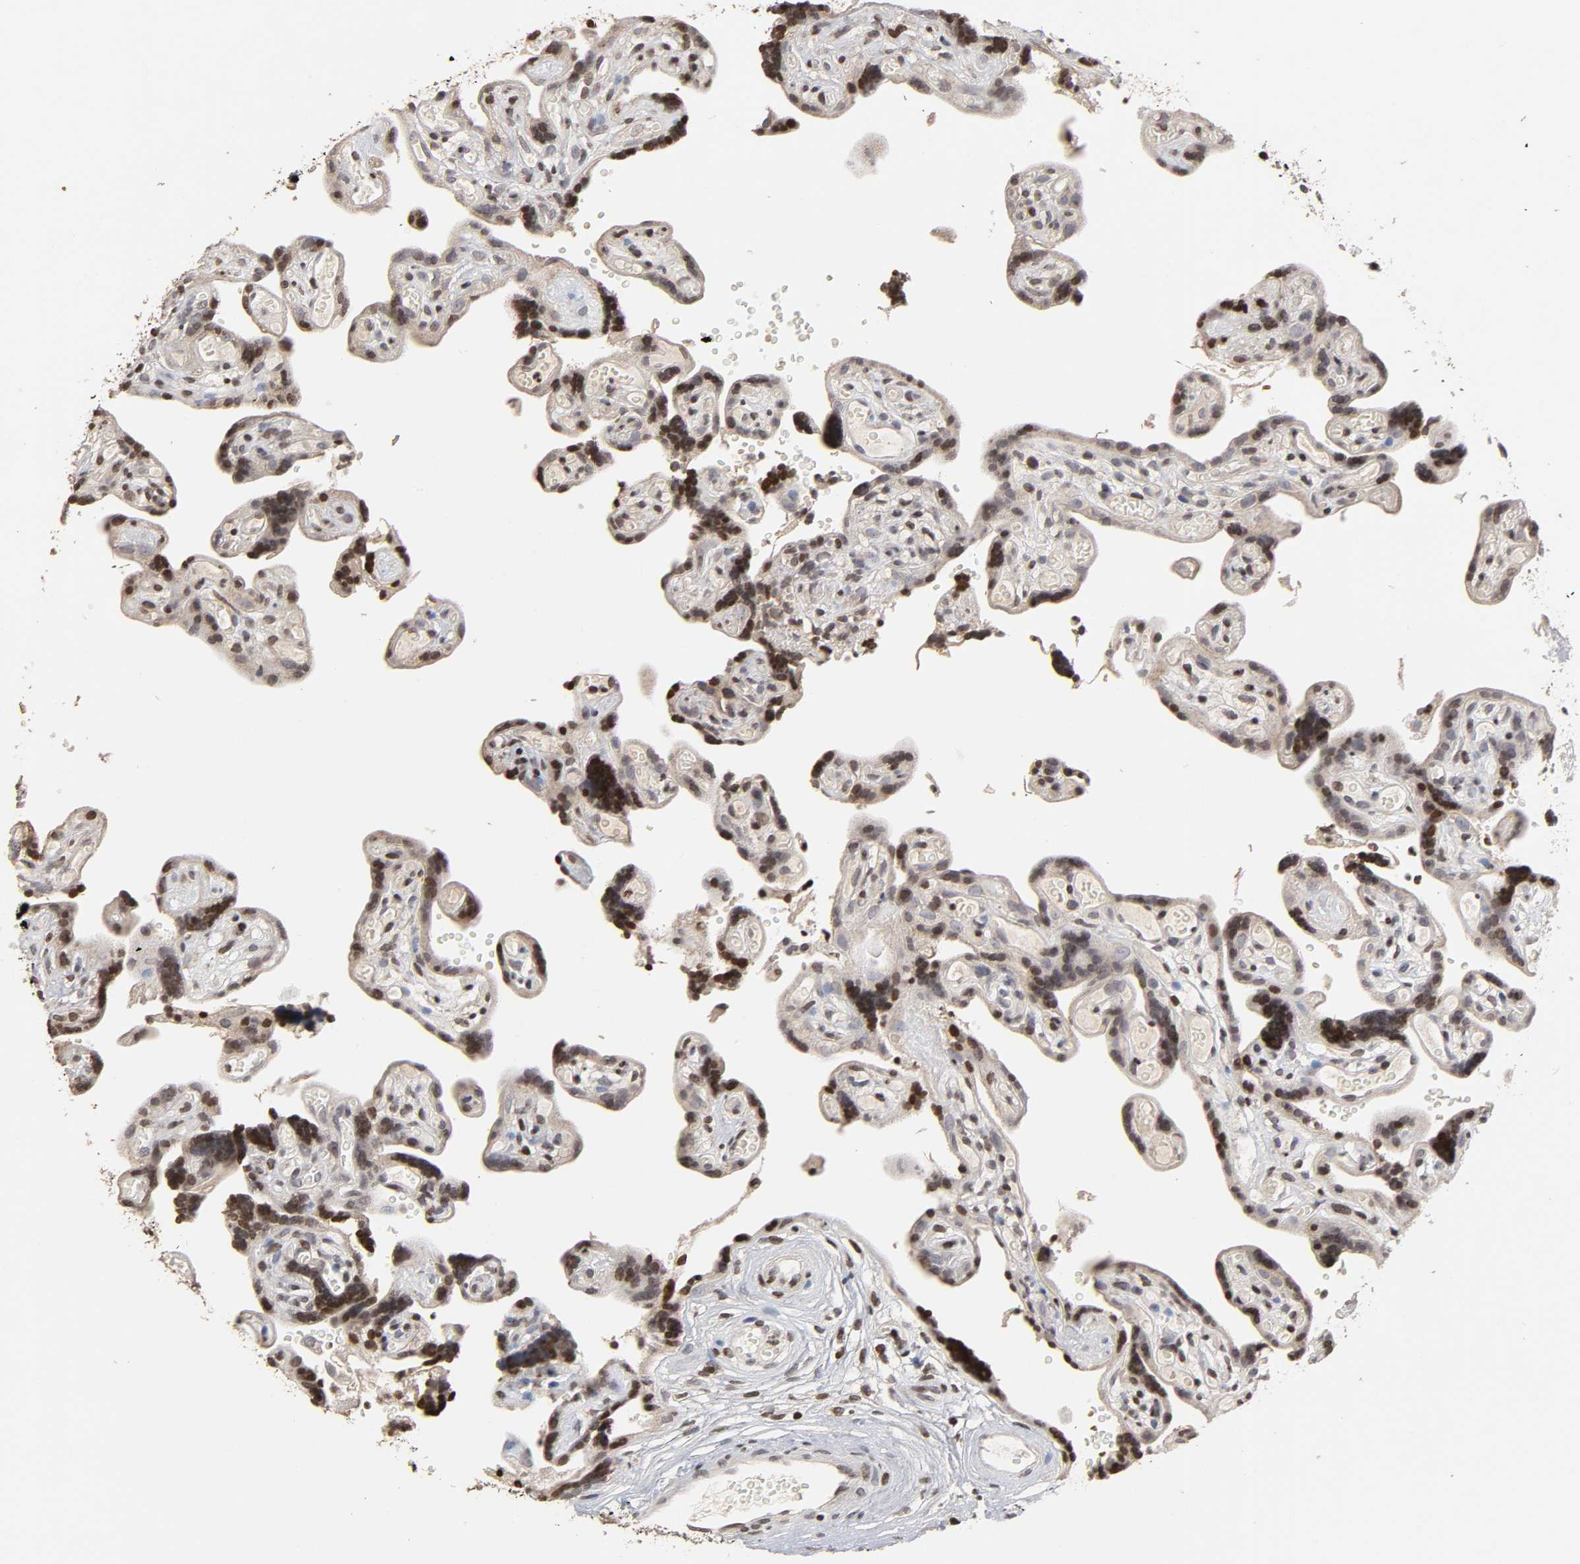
{"staining": {"intensity": "weak", "quantity": "<25%", "location": "cytoplasmic/membranous"}, "tissue": "placenta", "cell_type": "Decidual cells", "image_type": "normal", "snomed": [{"axis": "morphology", "description": "Normal tissue, NOS"}, {"axis": "topography", "description": "Placenta"}], "caption": "DAB (3,3'-diaminobenzidine) immunohistochemical staining of normal placenta reveals no significant expression in decidual cells. Nuclei are stained in blue.", "gene": "ZNF473", "patient": {"sex": "female", "age": 30}}